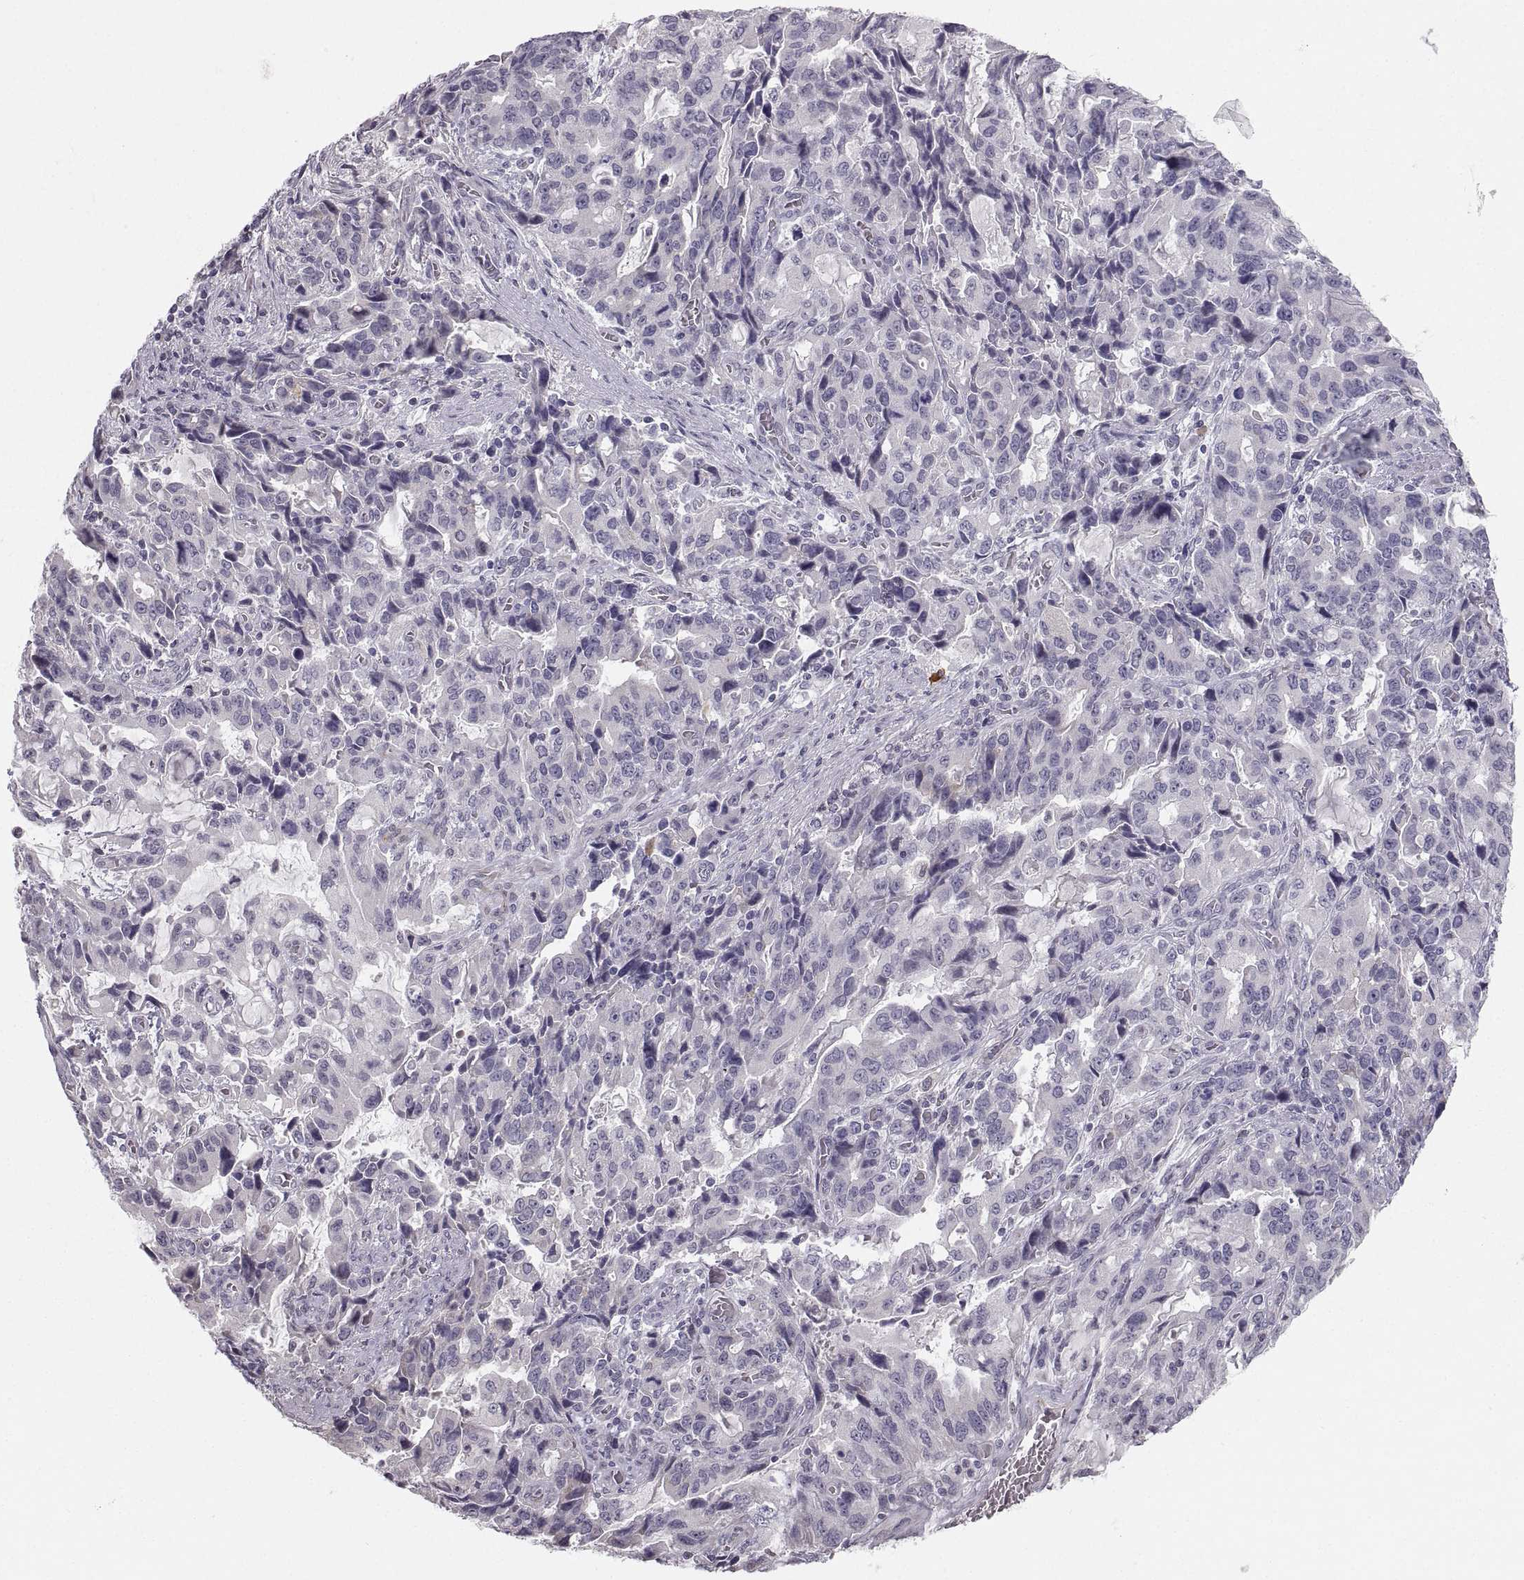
{"staining": {"intensity": "negative", "quantity": "none", "location": "none"}, "tissue": "stomach cancer", "cell_type": "Tumor cells", "image_type": "cancer", "snomed": [{"axis": "morphology", "description": "Adenocarcinoma, NOS"}, {"axis": "topography", "description": "Stomach, upper"}], "caption": "Immunohistochemical staining of stomach cancer demonstrates no significant expression in tumor cells. (Stains: DAB (3,3'-diaminobenzidine) immunohistochemistry (IHC) with hematoxylin counter stain, Microscopy: brightfield microscopy at high magnification).", "gene": "ZNF185", "patient": {"sex": "male", "age": 85}}